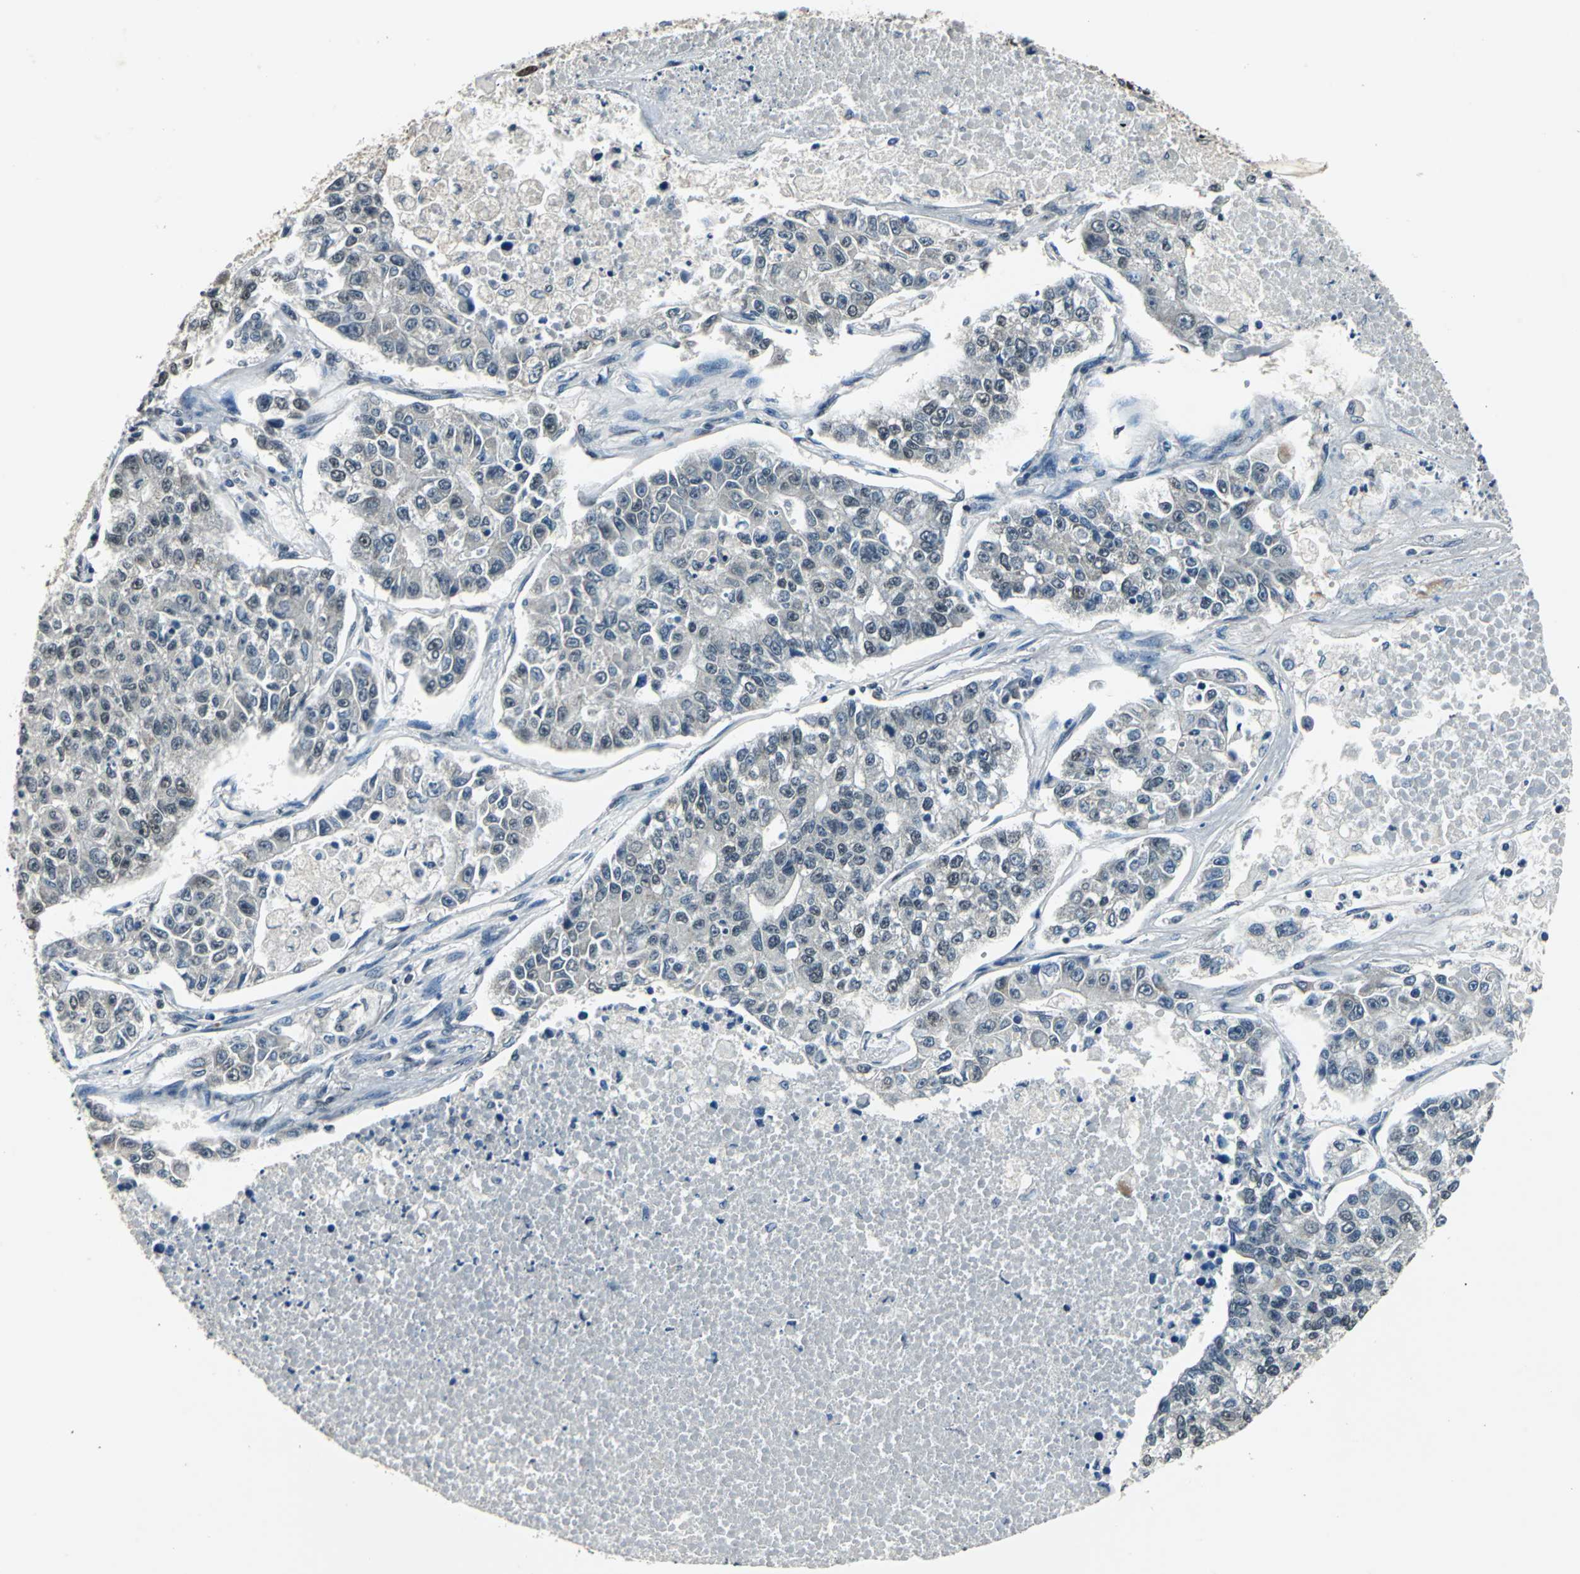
{"staining": {"intensity": "weak", "quantity": "<25%", "location": "nuclear"}, "tissue": "lung cancer", "cell_type": "Tumor cells", "image_type": "cancer", "snomed": [{"axis": "morphology", "description": "Adenocarcinoma, NOS"}, {"axis": "topography", "description": "Lung"}], "caption": "Immunohistochemistry (IHC) of adenocarcinoma (lung) shows no positivity in tumor cells.", "gene": "RBM14", "patient": {"sex": "male", "age": 49}}